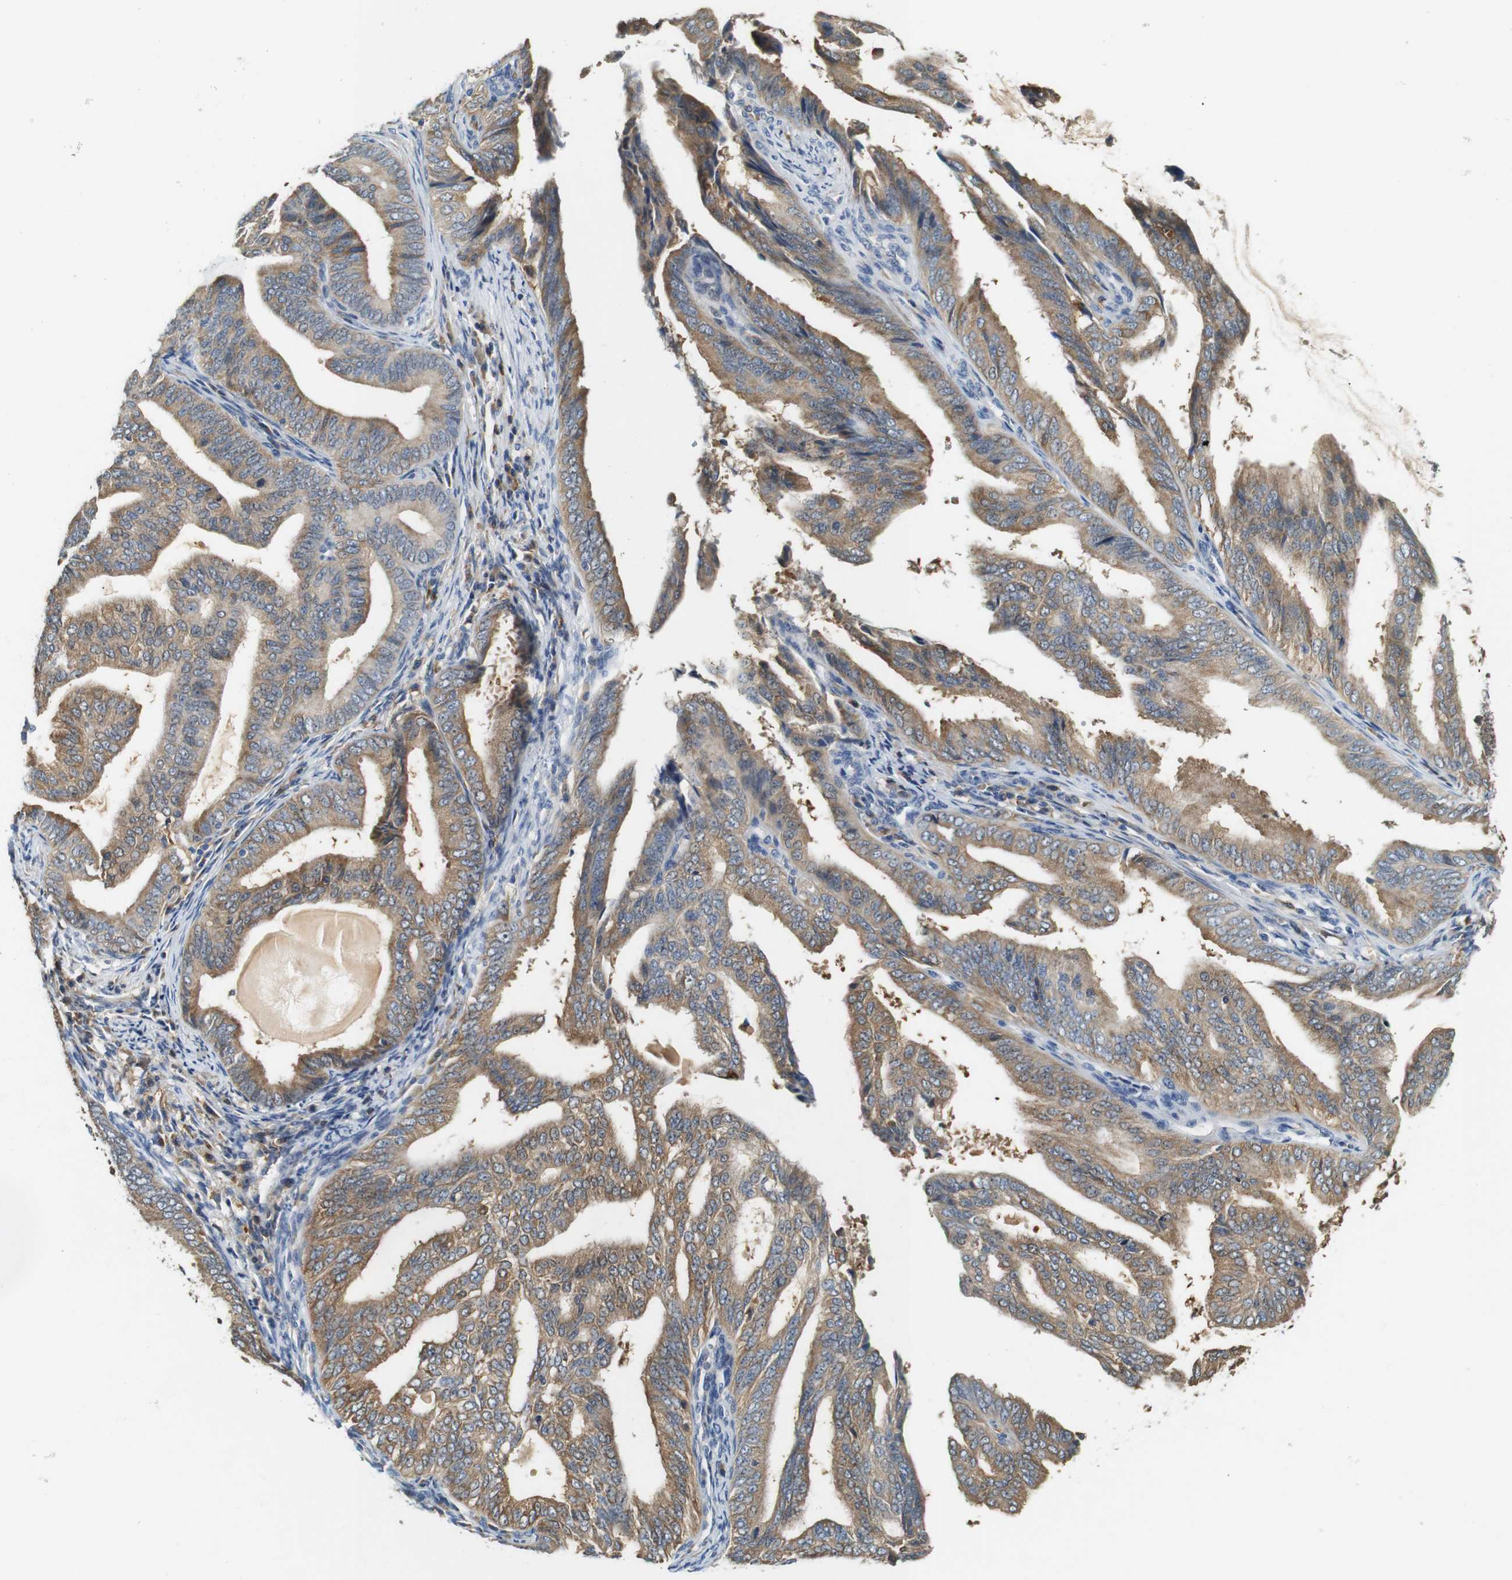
{"staining": {"intensity": "moderate", "quantity": ">75%", "location": "cytoplasmic/membranous"}, "tissue": "endometrial cancer", "cell_type": "Tumor cells", "image_type": "cancer", "snomed": [{"axis": "morphology", "description": "Adenocarcinoma, NOS"}, {"axis": "topography", "description": "Endometrium"}], "caption": "Approximately >75% of tumor cells in human endometrial cancer (adenocarcinoma) demonstrate moderate cytoplasmic/membranous protein positivity as visualized by brown immunohistochemical staining.", "gene": "NEBL", "patient": {"sex": "female", "age": 58}}